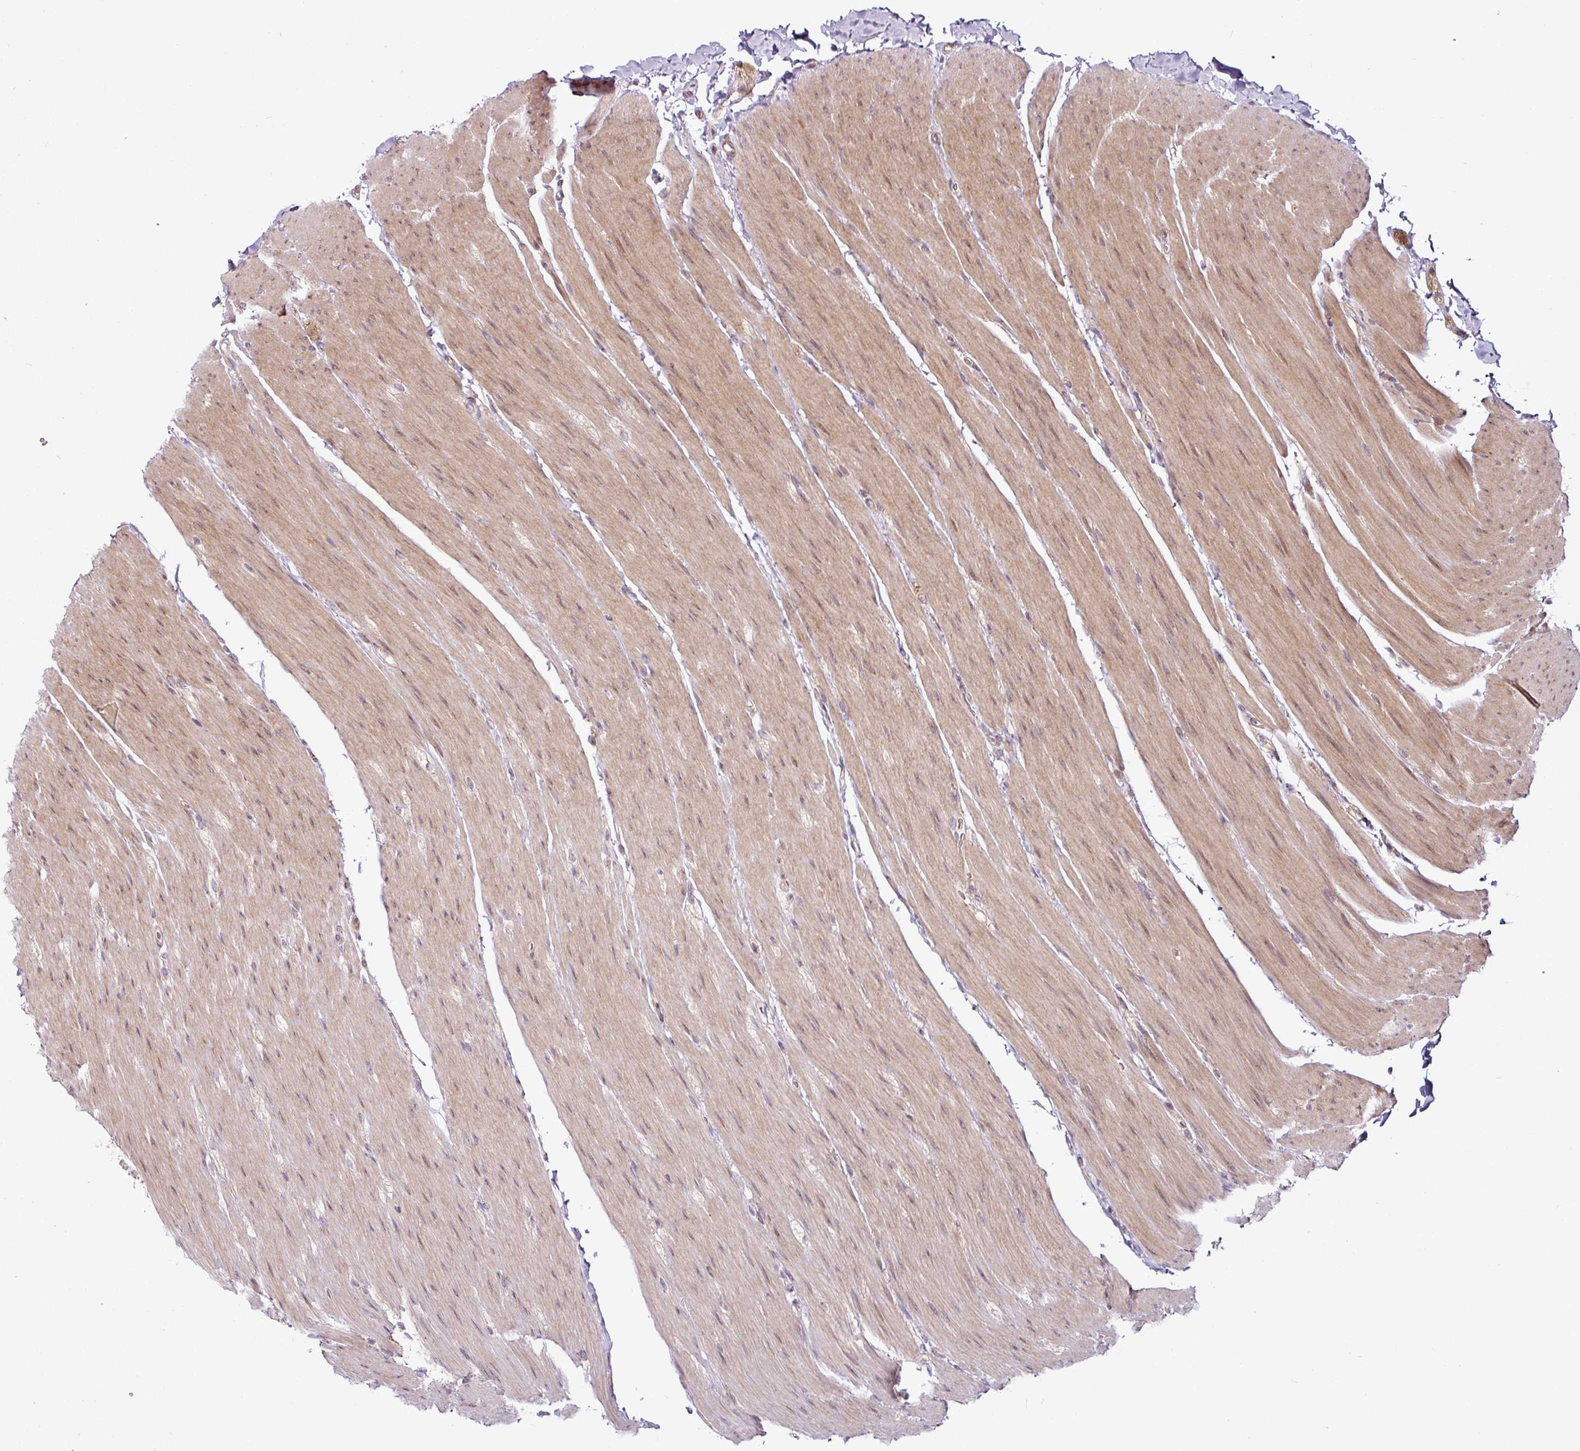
{"staining": {"intensity": "moderate", "quantity": ">75%", "location": "cytoplasmic/membranous"}, "tissue": "colon", "cell_type": "Endothelial cells", "image_type": "normal", "snomed": [{"axis": "morphology", "description": "Normal tissue, NOS"}, {"axis": "topography", "description": "Colon"}], "caption": "A medium amount of moderate cytoplasmic/membranous positivity is present in approximately >75% of endothelial cells in unremarkable colon. (Stains: DAB in brown, nuclei in blue, Microscopy: brightfield microscopy at high magnification).", "gene": "DCAF13", "patient": {"sex": "male", "age": 46}}